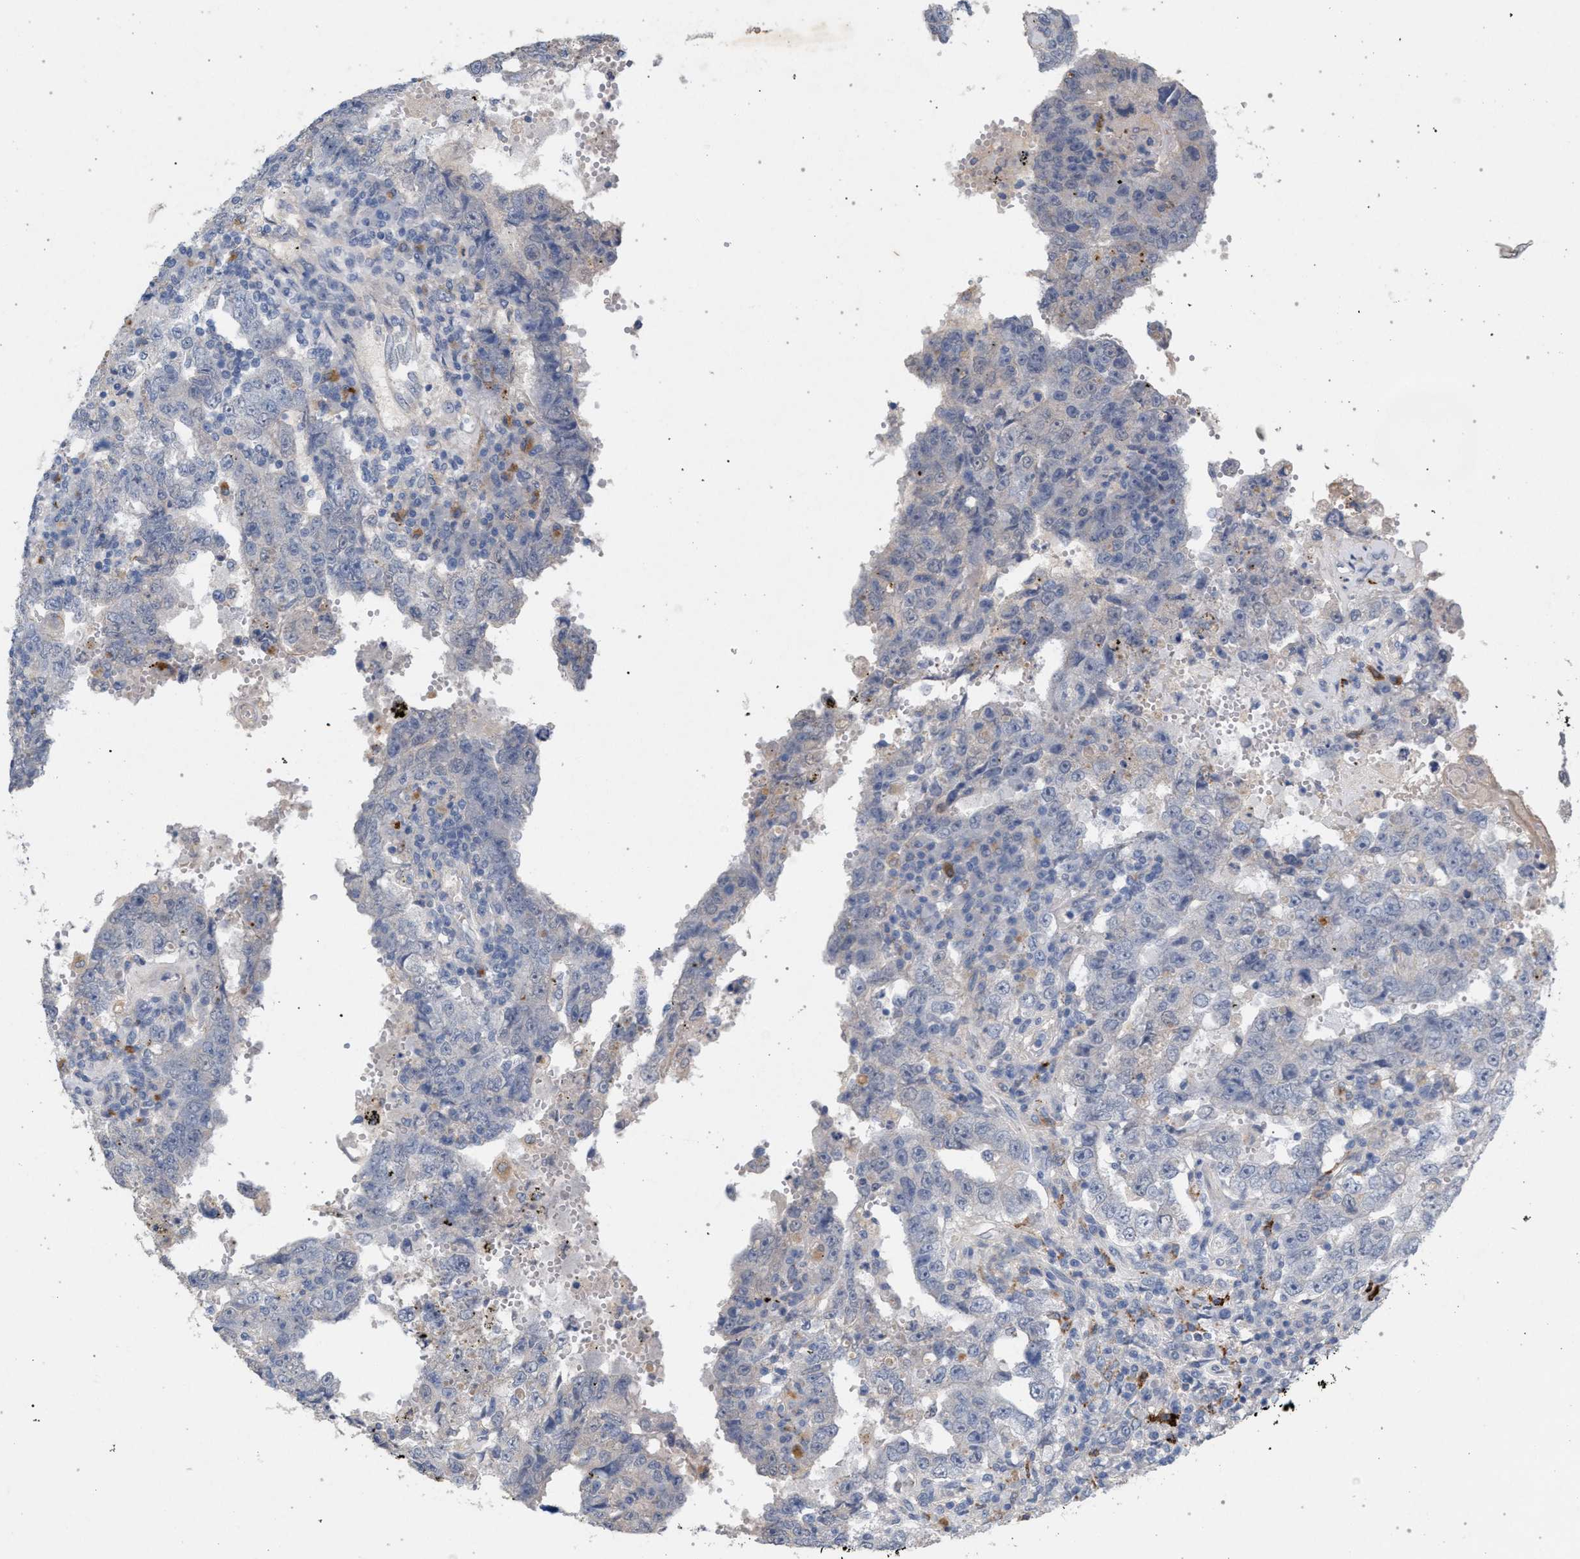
{"staining": {"intensity": "negative", "quantity": "none", "location": "none"}, "tissue": "testis cancer", "cell_type": "Tumor cells", "image_type": "cancer", "snomed": [{"axis": "morphology", "description": "Carcinoma, Embryonal, NOS"}, {"axis": "topography", "description": "Testis"}], "caption": "The immunohistochemistry (IHC) photomicrograph has no significant positivity in tumor cells of testis cancer tissue.", "gene": "MAMDC2", "patient": {"sex": "male", "age": 26}}